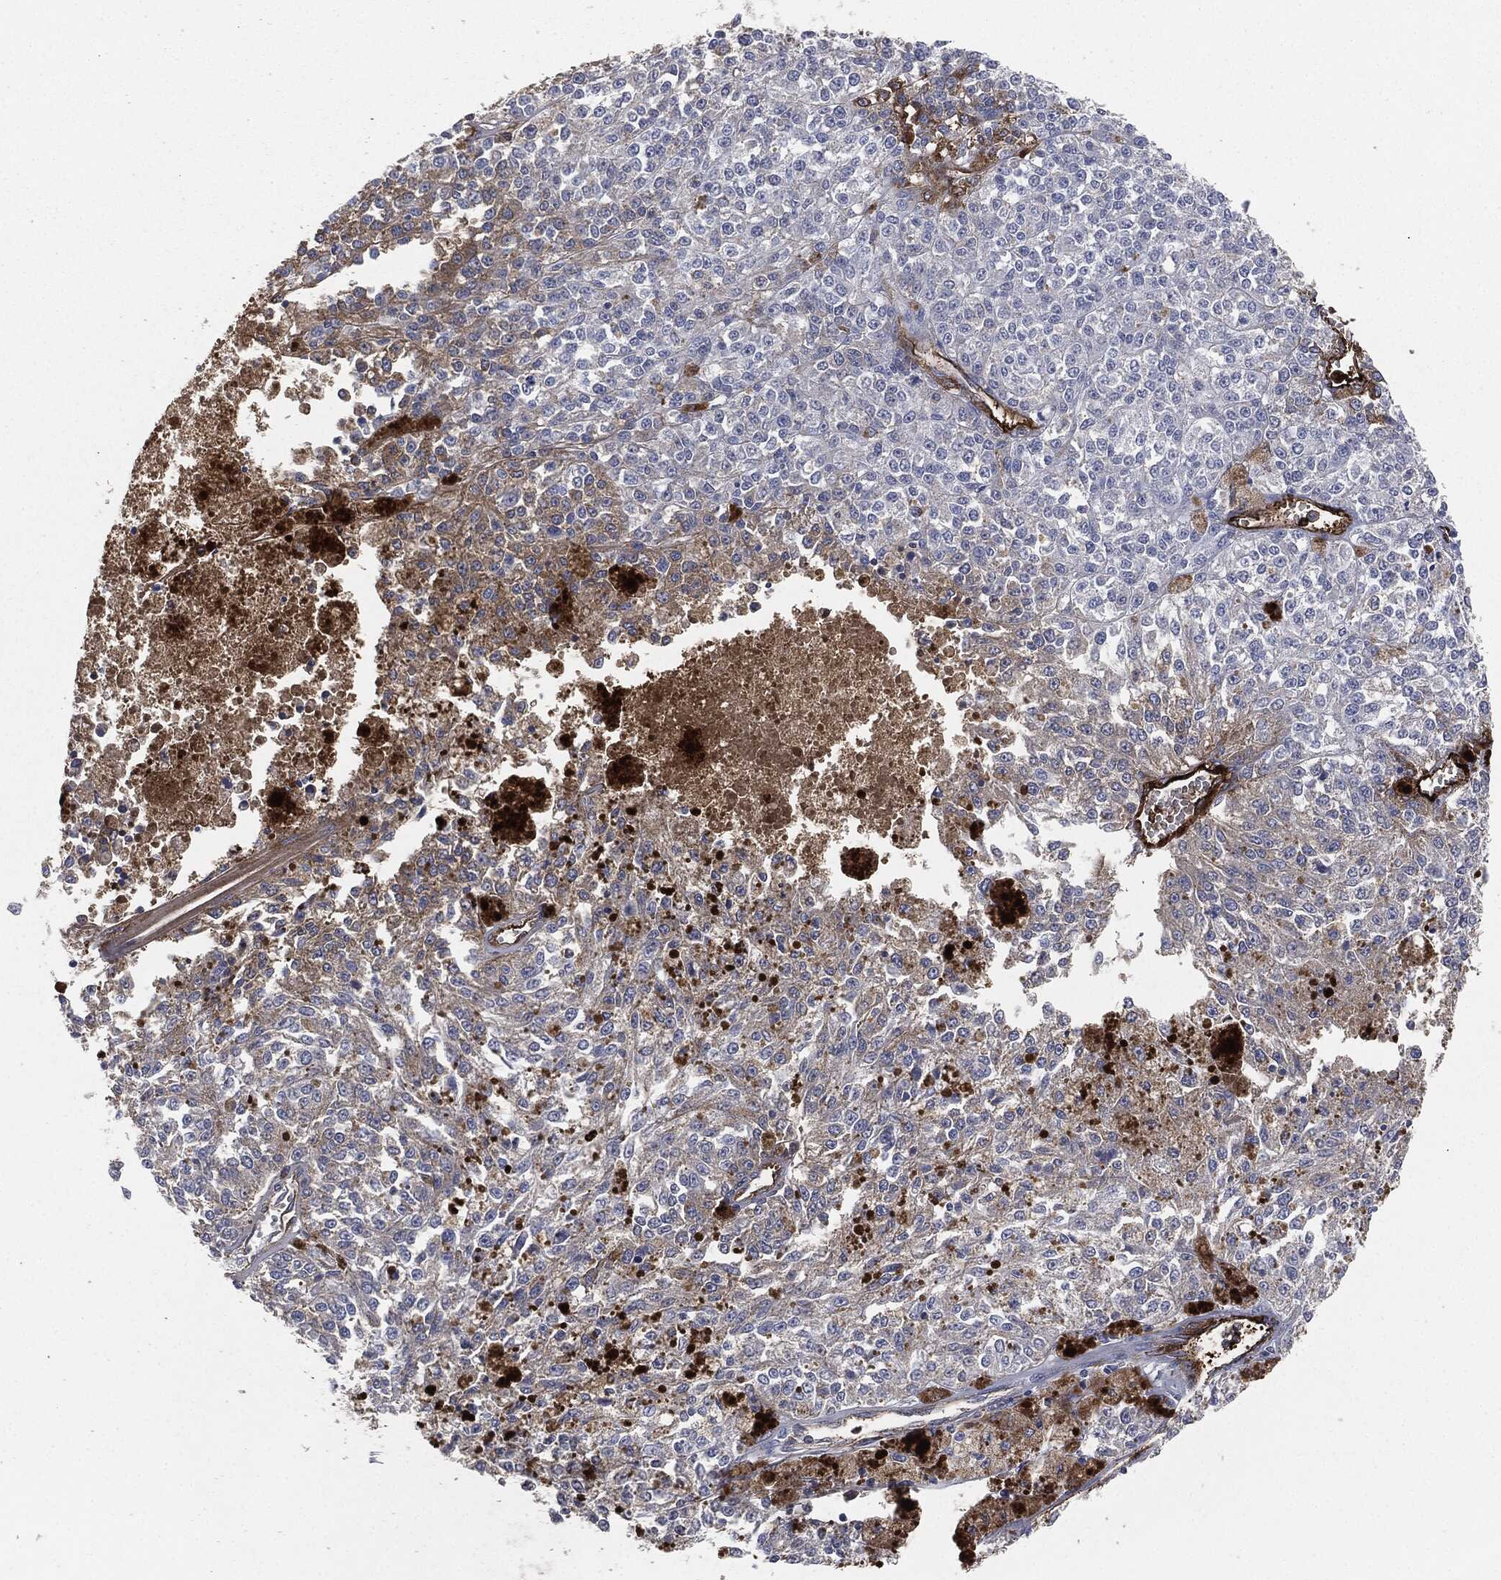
{"staining": {"intensity": "moderate", "quantity": "<25%", "location": "cytoplasmic/membranous"}, "tissue": "melanoma", "cell_type": "Tumor cells", "image_type": "cancer", "snomed": [{"axis": "morphology", "description": "Malignant melanoma, Metastatic site"}, {"axis": "topography", "description": "Lymph node"}], "caption": "About <25% of tumor cells in melanoma exhibit moderate cytoplasmic/membranous protein expression as visualized by brown immunohistochemical staining.", "gene": "APOB", "patient": {"sex": "female", "age": 64}}